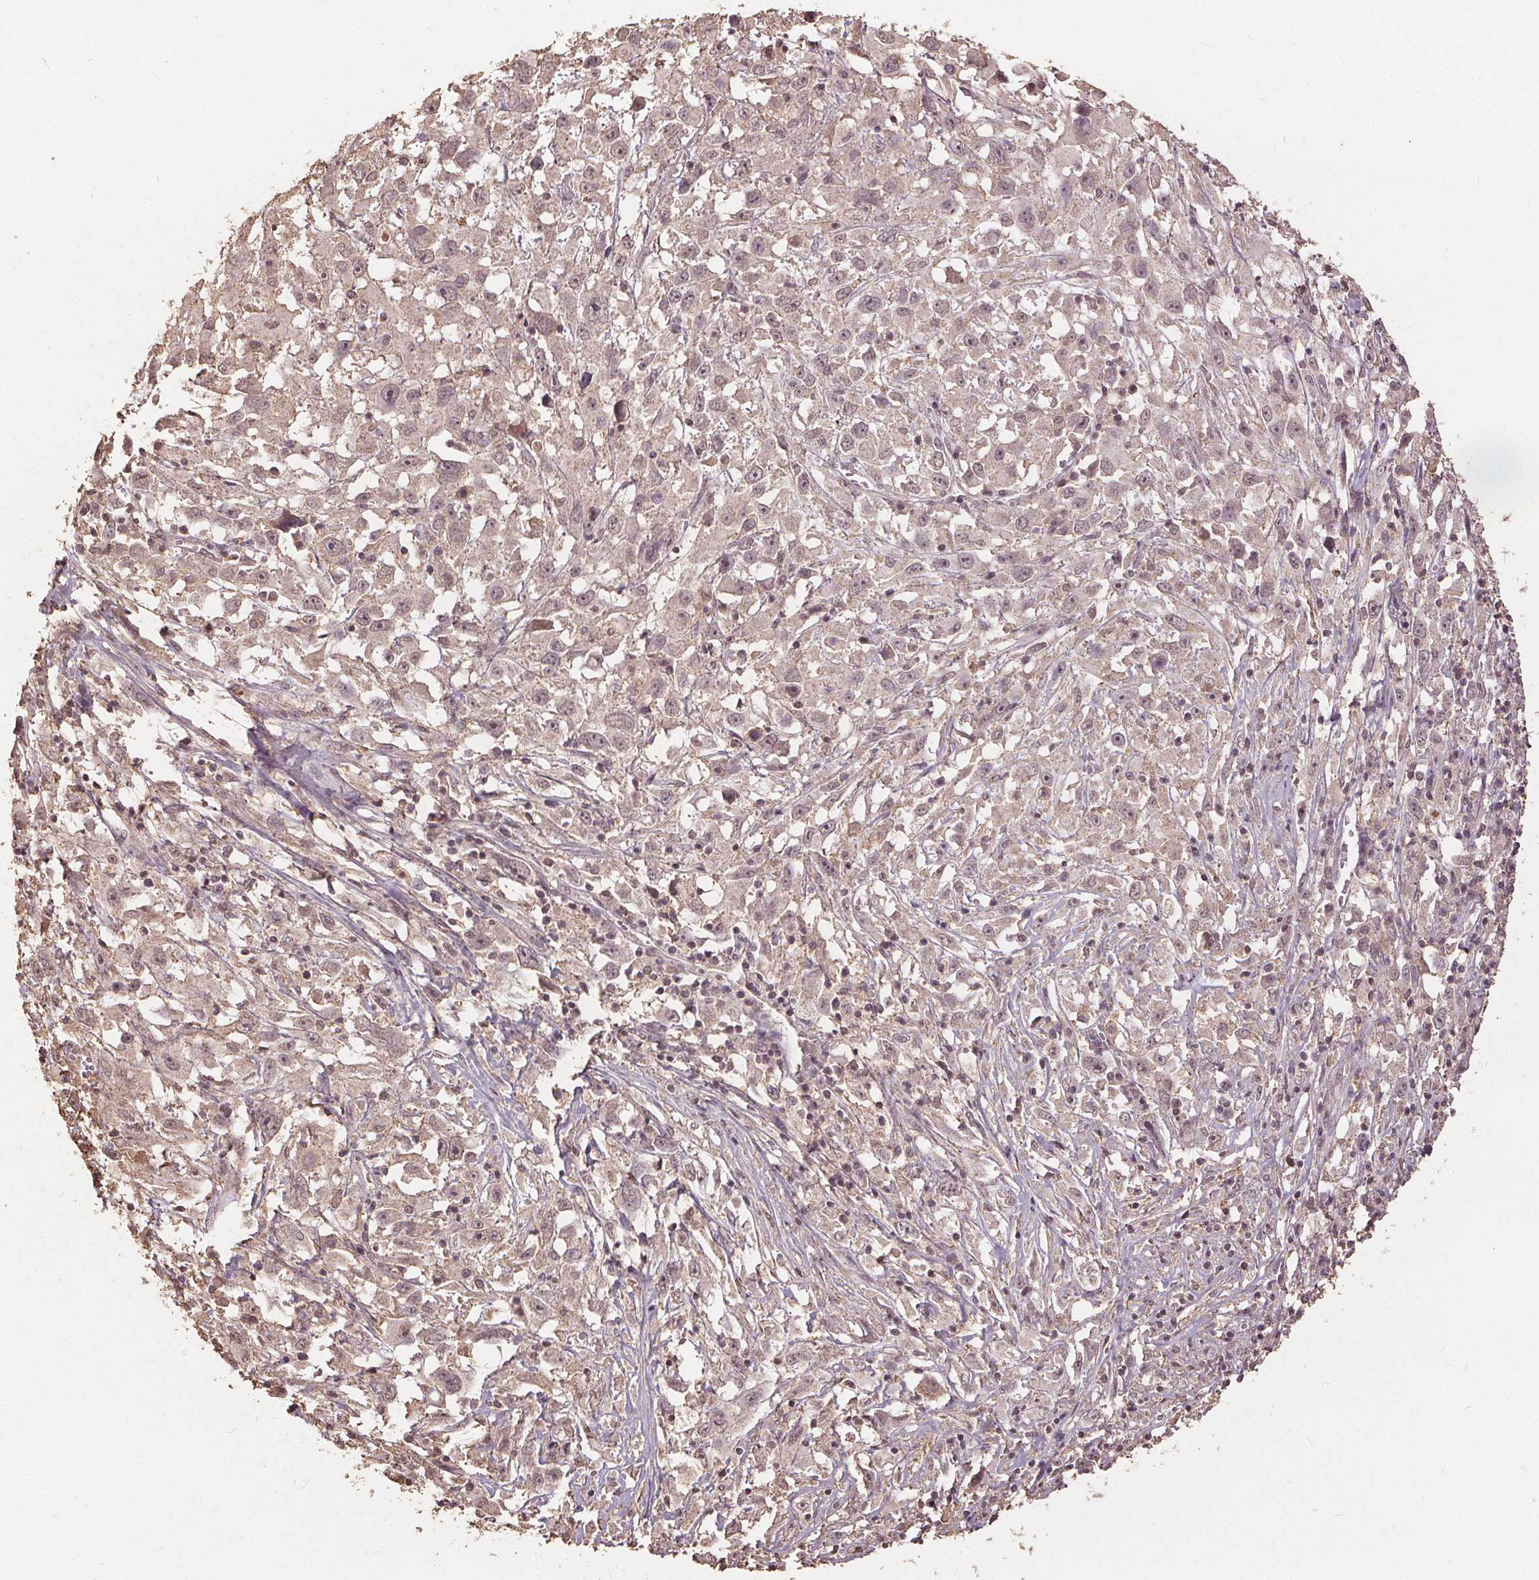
{"staining": {"intensity": "weak", "quantity": "<25%", "location": "nuclear"}, "tissue": "melanoma", "cell_type": "Tumor cells", "image_type": "cancer", "snomed": [{"axis": "morphology", "description": "Malignant melanoma, Metastatic site"}, {"axis": "topography", "description": "Soft tissue"}], "caption": "There is no significant expression in tumor cells of melanoma. (Immunohistochemistry (ihc), brightfield microscopy, high magnification).", "gene": "DSG3", "patient": {"sex": "male", "age": 50}}